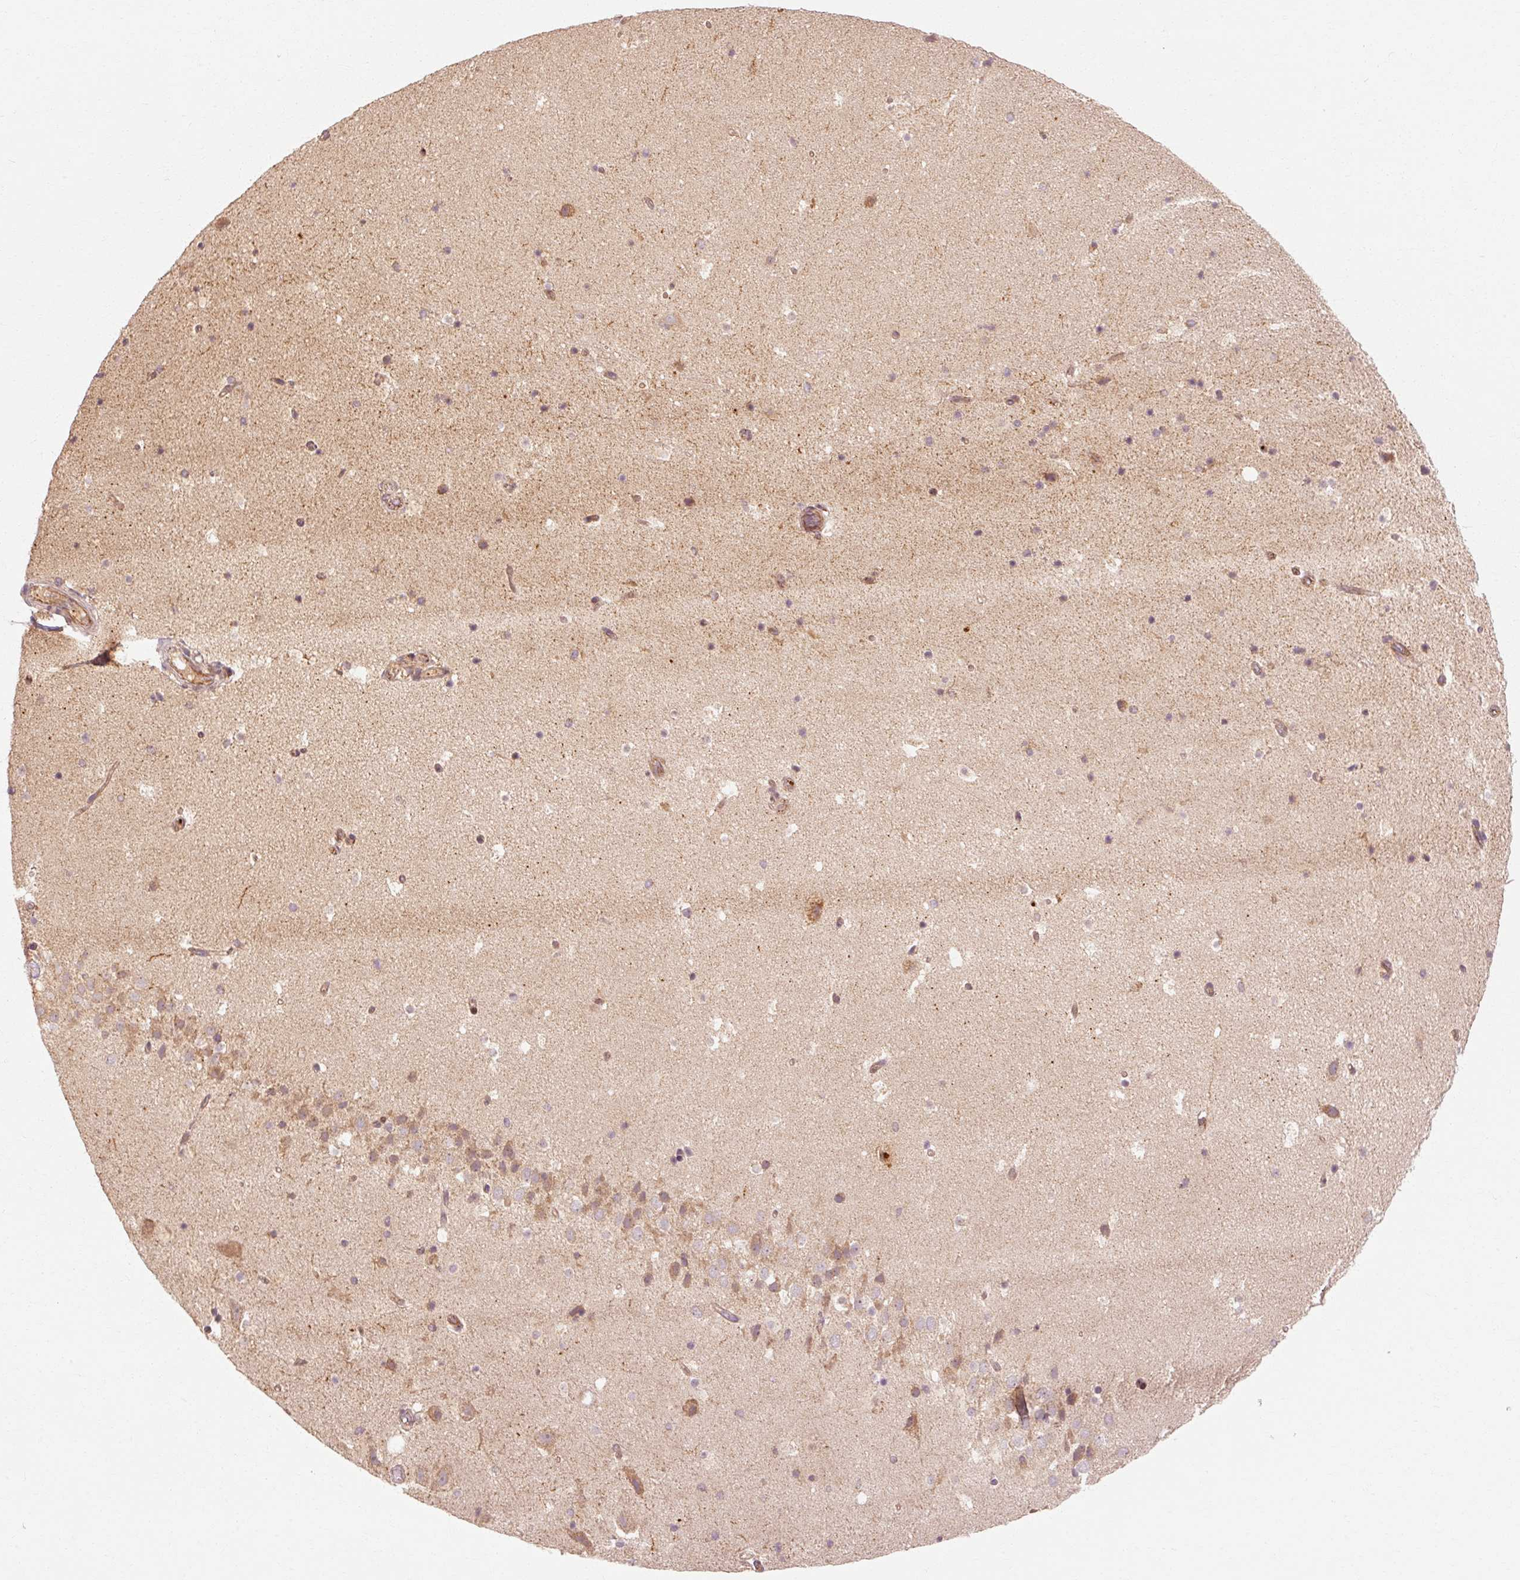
{"staining": {"intensity": "negative", "quantity": "none", "location": "none"}, "tissue": "hippocampus", "cell_type": "Glial cells", "image_type": "normal", "snomed": [{"axis": "morphology", "description": "Normal tissue, NOS"}, {"axis": "topography", "description": "Hippocampus"}], "caption": "IHC of normal human hippocampus demonstrates no positivity in glial cells.", "gene": "CTNNA1", "patient": {"sex": "male", "age": 37}}